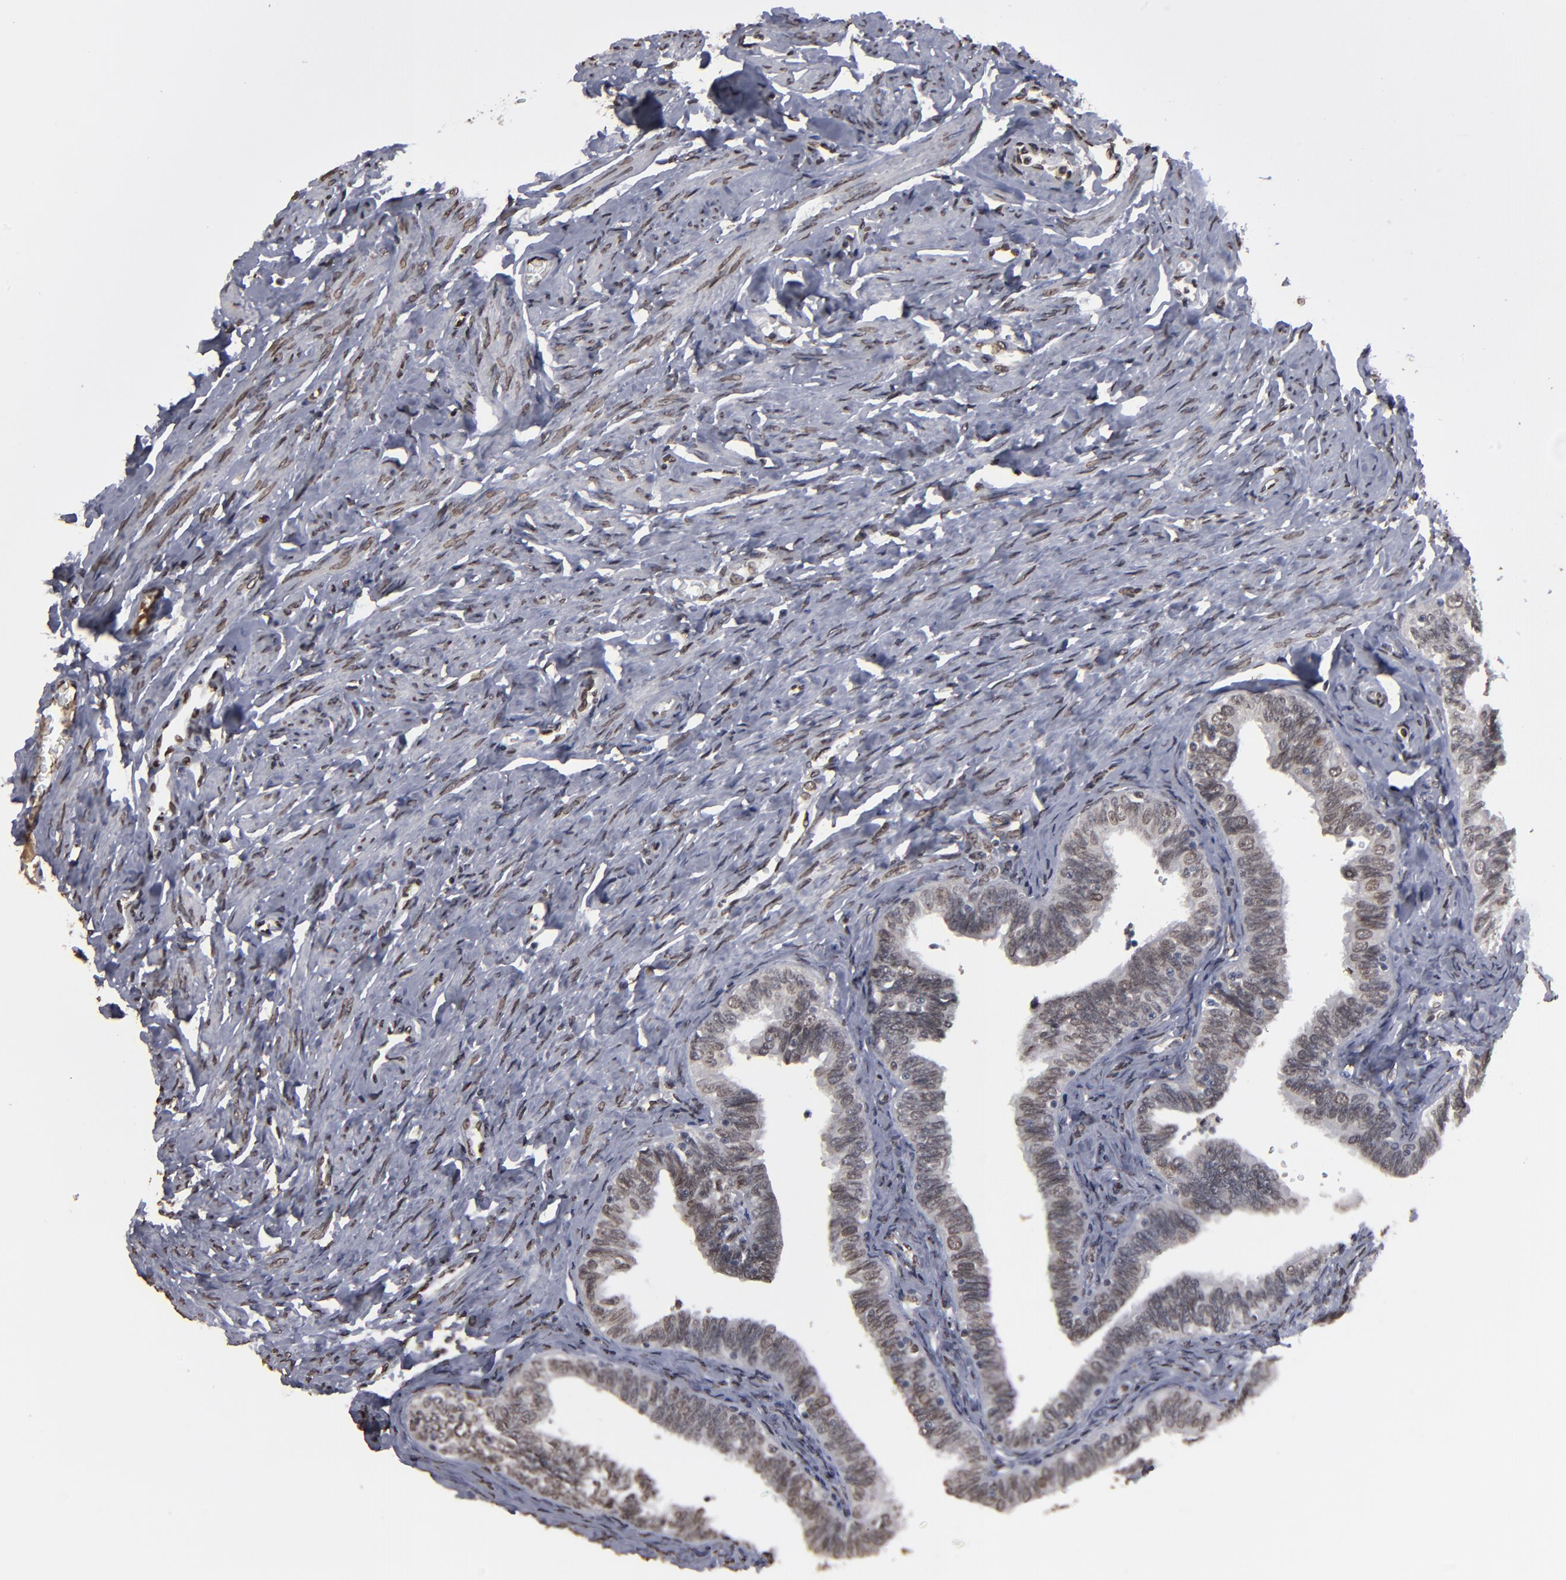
{"staining": {"intensity": "moderate", "quantity": ">75%", "location": "nuclear"}, "tissue": "fallopian tube", "cell_type": "Glandular cells", "image_type": "normal", "snomed": [{"axis": "morphology", "description": "Normal tissue, NOS"}, {"axis": "topography", "description": "Fallopian tube"}, {"axis": "topography", "description": "Ovary"}], "caption": "The immunohistochemical stain shows moderate nuclear staining in glandular cells of benign fallopian tube.", "gene": "BAZ1A", "patient": {"sex": "female", "age": 69}}